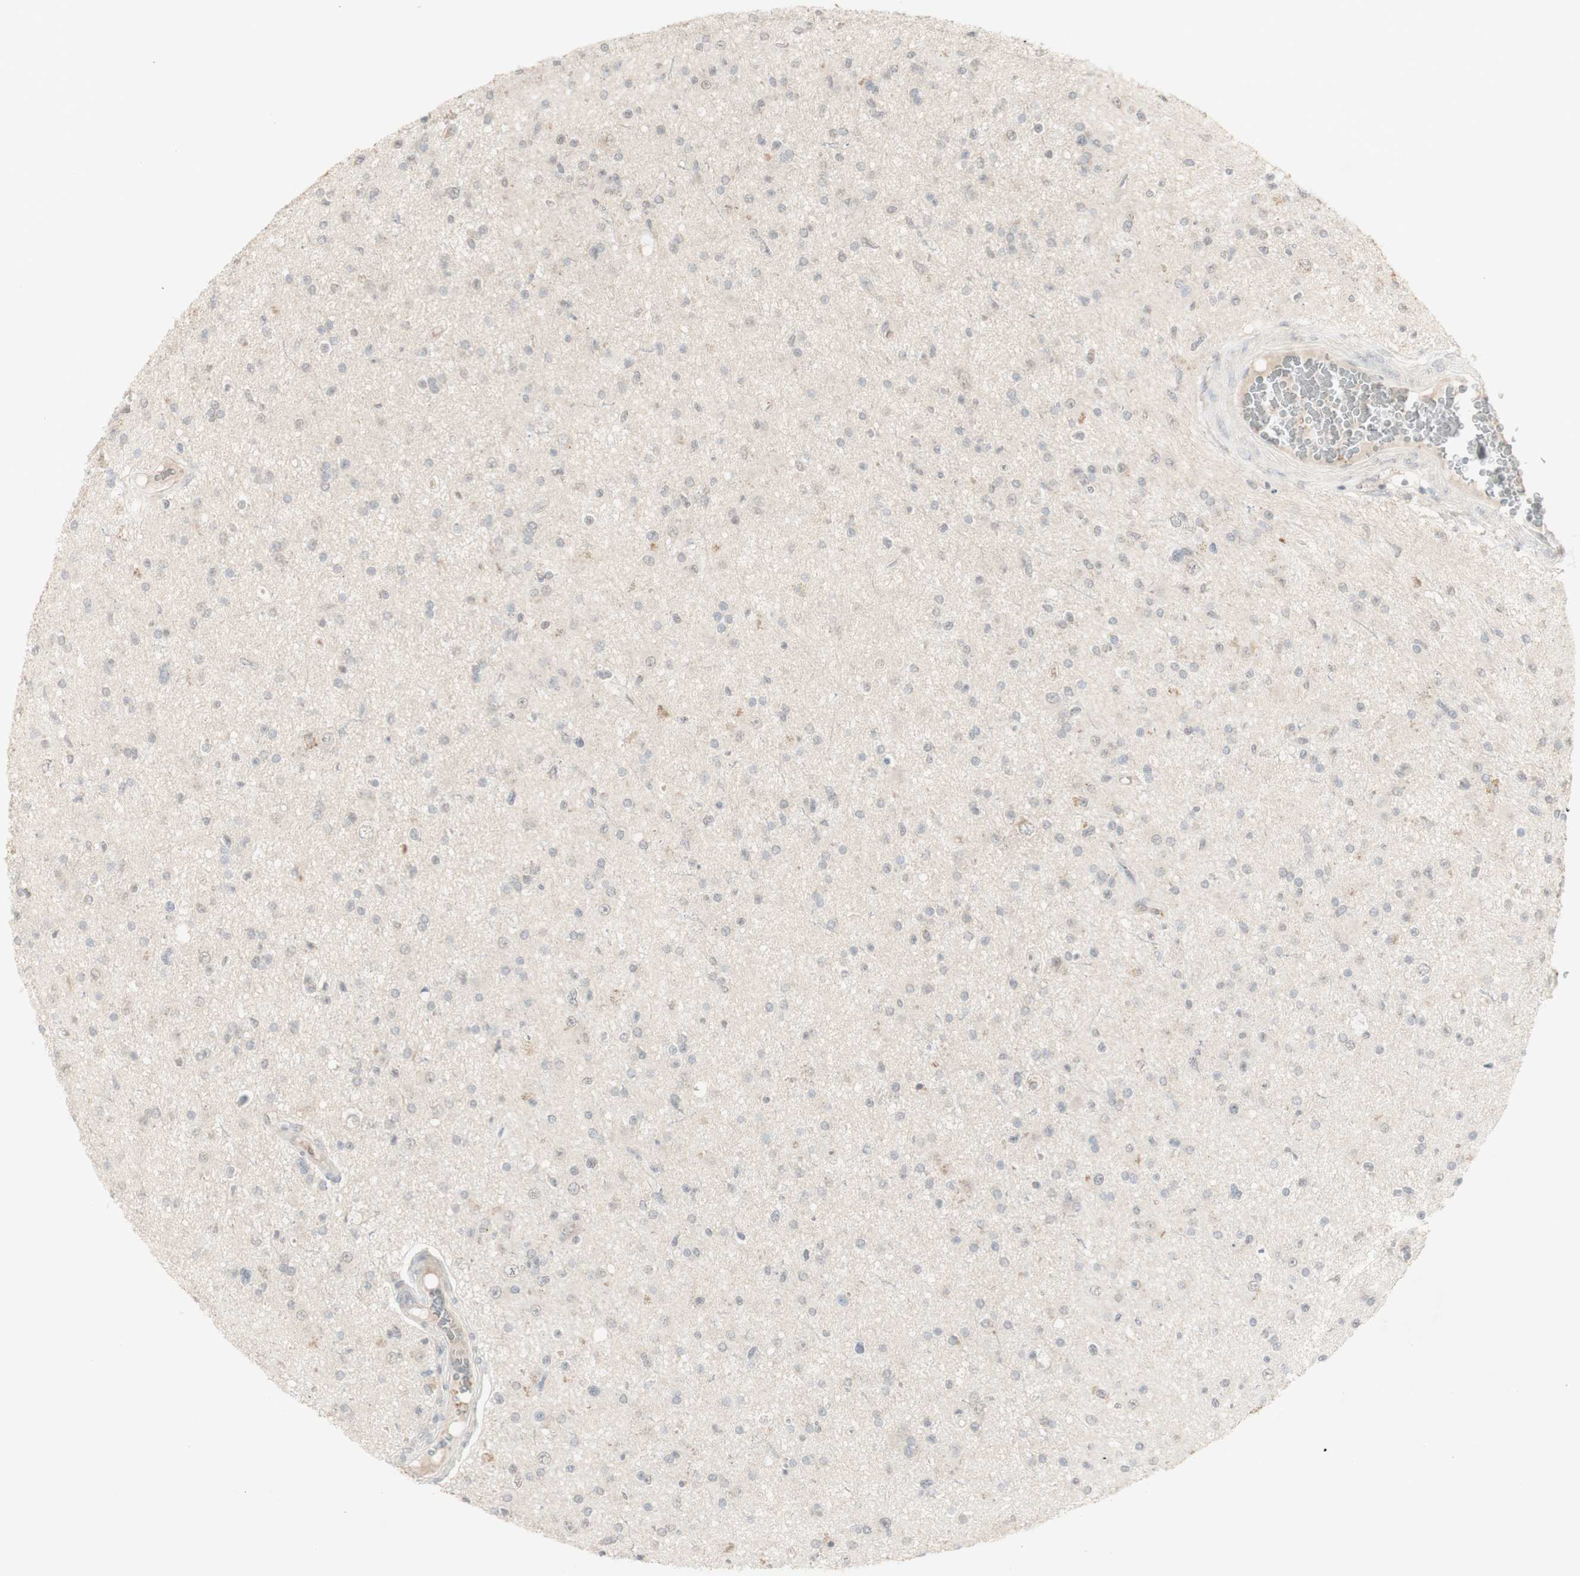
{"staining": {"intensity": "negative", "quantity": "none", "location": "none"}, "tissue": "glioma", "cell_type": "Tumor cells", "image_type": "cancer", "snomed": [{"axis": "morphology", "description": "Glioma, malignant, High grade"}, {"axis": "topography", "description": "Brain"}], "caption": "Tumor cells are negative for protein expression in human high-grade glioma (malignant).", "gene": "C1orf116", "patient": {"sex": "male", "age": 33}}